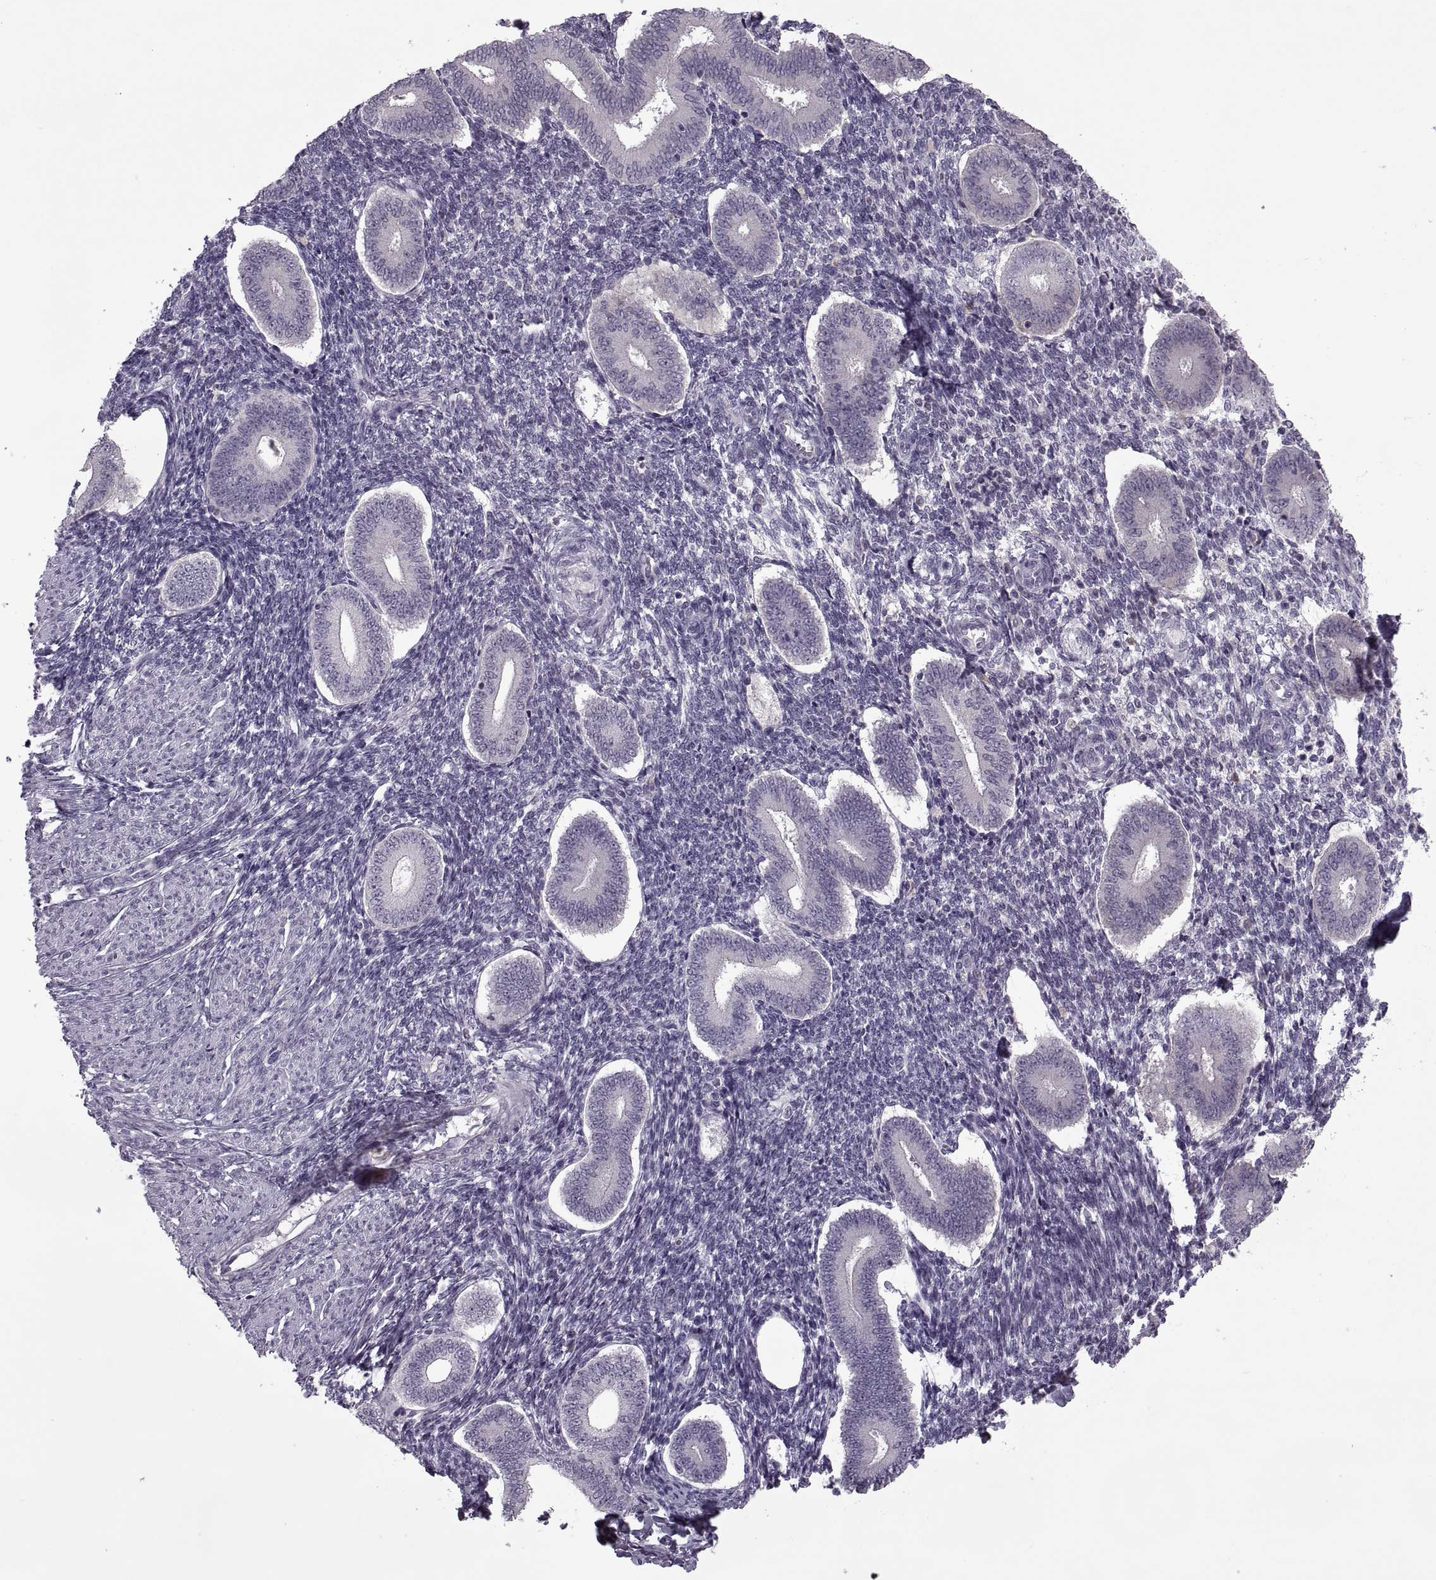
{"staining": {"intensity": "negative", "quantity": "none", "location": "none"}, "tissue": "endometrium", "cell_type": "Cells in endometrial stroma", "image_type": "normal", "snomed": [{"axis": "morphology", "description": "Normal tissue, NOS"}, {"axis": "topography", "description": "Endometrium"}], "caption": "The histopathology image displays no staining of cells in endometrial stroma in normal endometrium. (DAB (3,3'-diaminobenzidine) immunohistochemistry, high magnification).", "gene": "MGAT4D", "patient": {"sex": "female", "age": 40}}